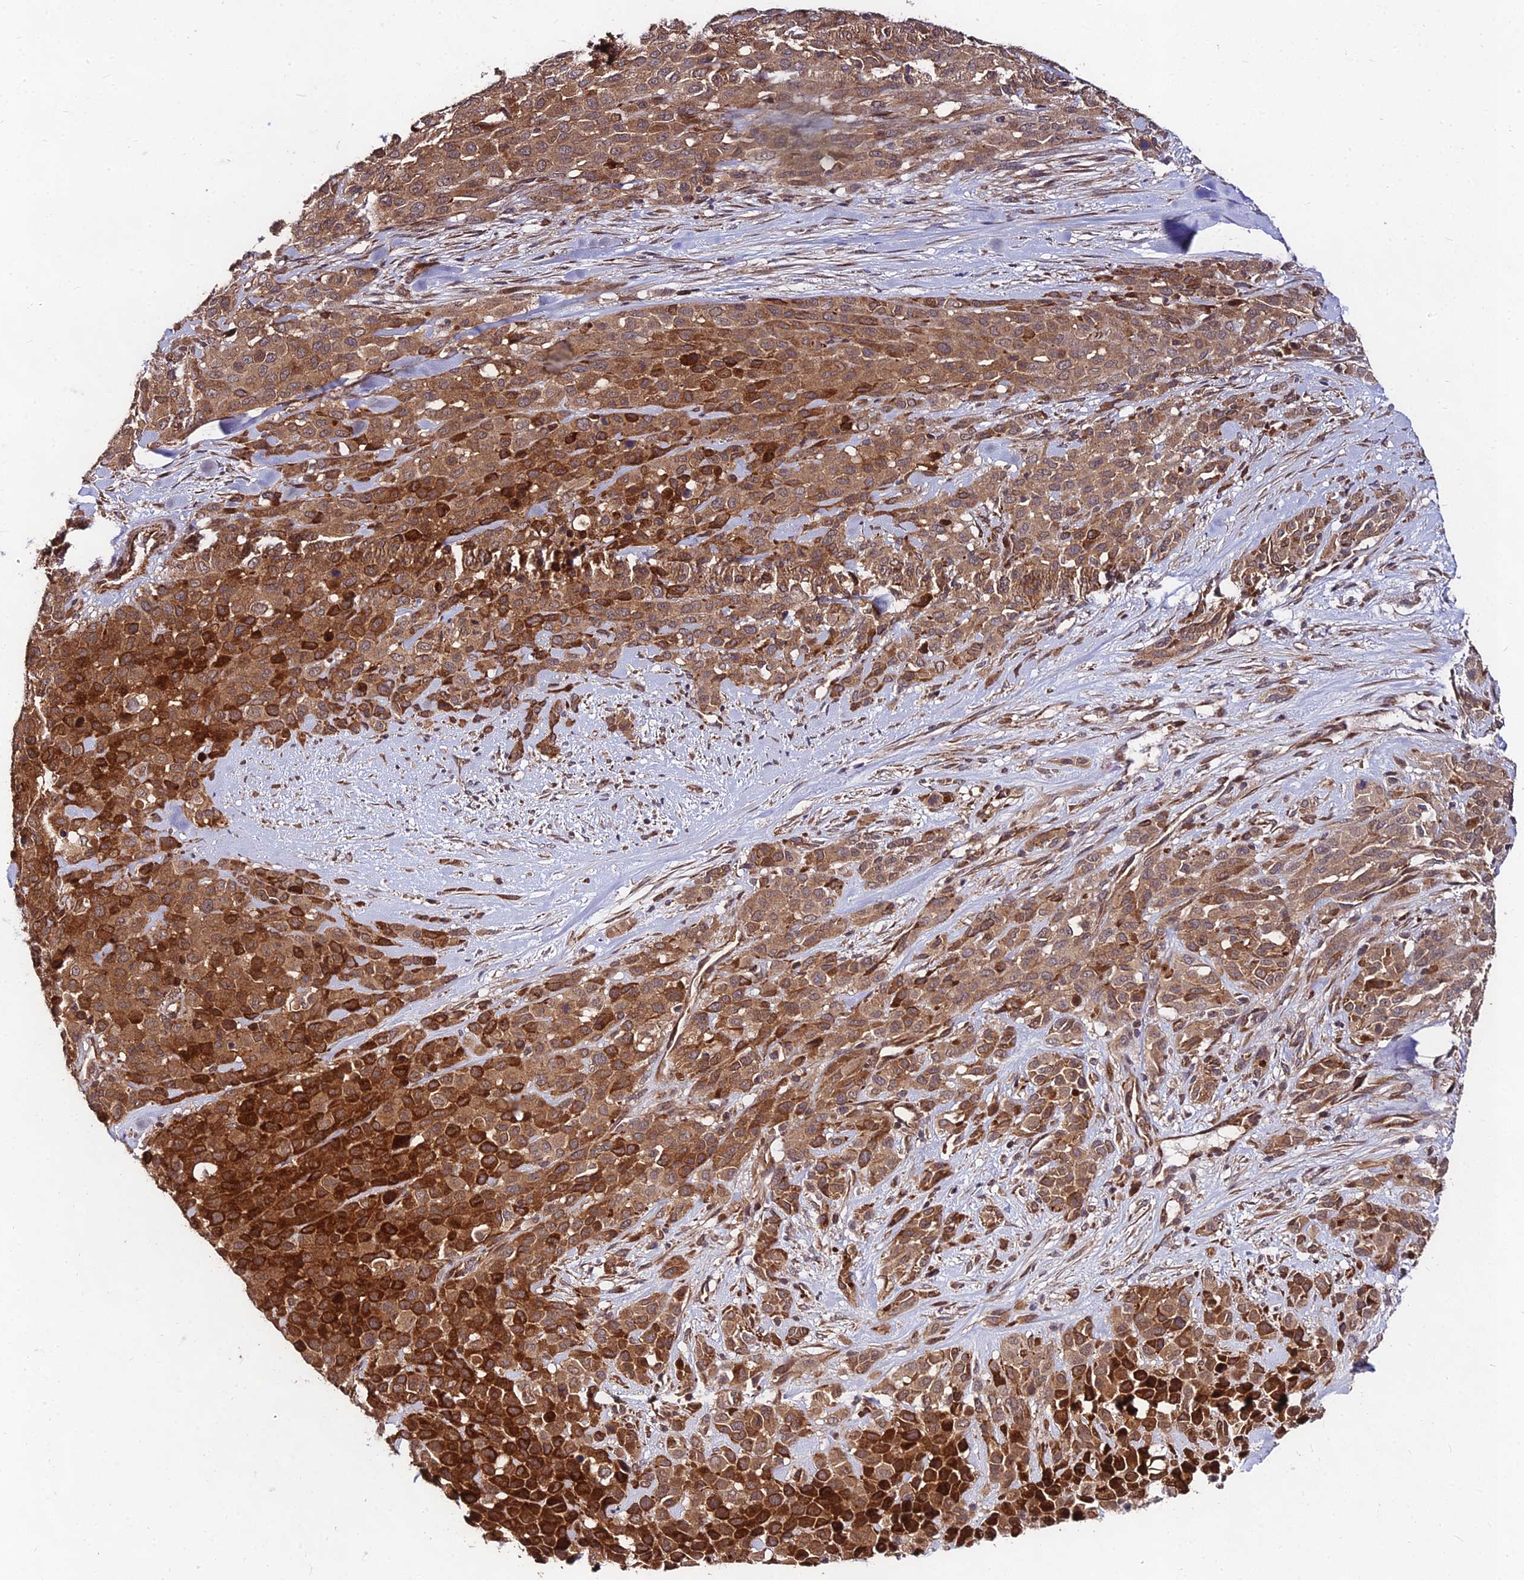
{"staining": {"intensity": "strong", "quantity": ">75%", "location": "cytoplasmic/membranous"}, "tissue": "melanoma", "cell_type": "Tumor cells", "image_type": "cancer", "snomed": [{"axis": "morphology", "description": "Malignant melanoma, Metastatic site"}, {"axis": "topography", "description": "Skin"}], "caption": "Immunohistochemistry (DAB) staining of malignant melanoma (metastatic site) exhibits strong cytoplasmic/membranous protein staining in approximately >75% of tumor cells. Using DAB (brown) and hematoxylin (blue) stains, captured at high magnification using brightfield microscopy.", "gene": "MKKS", "patient": {"sex": "female", "age": 81}}